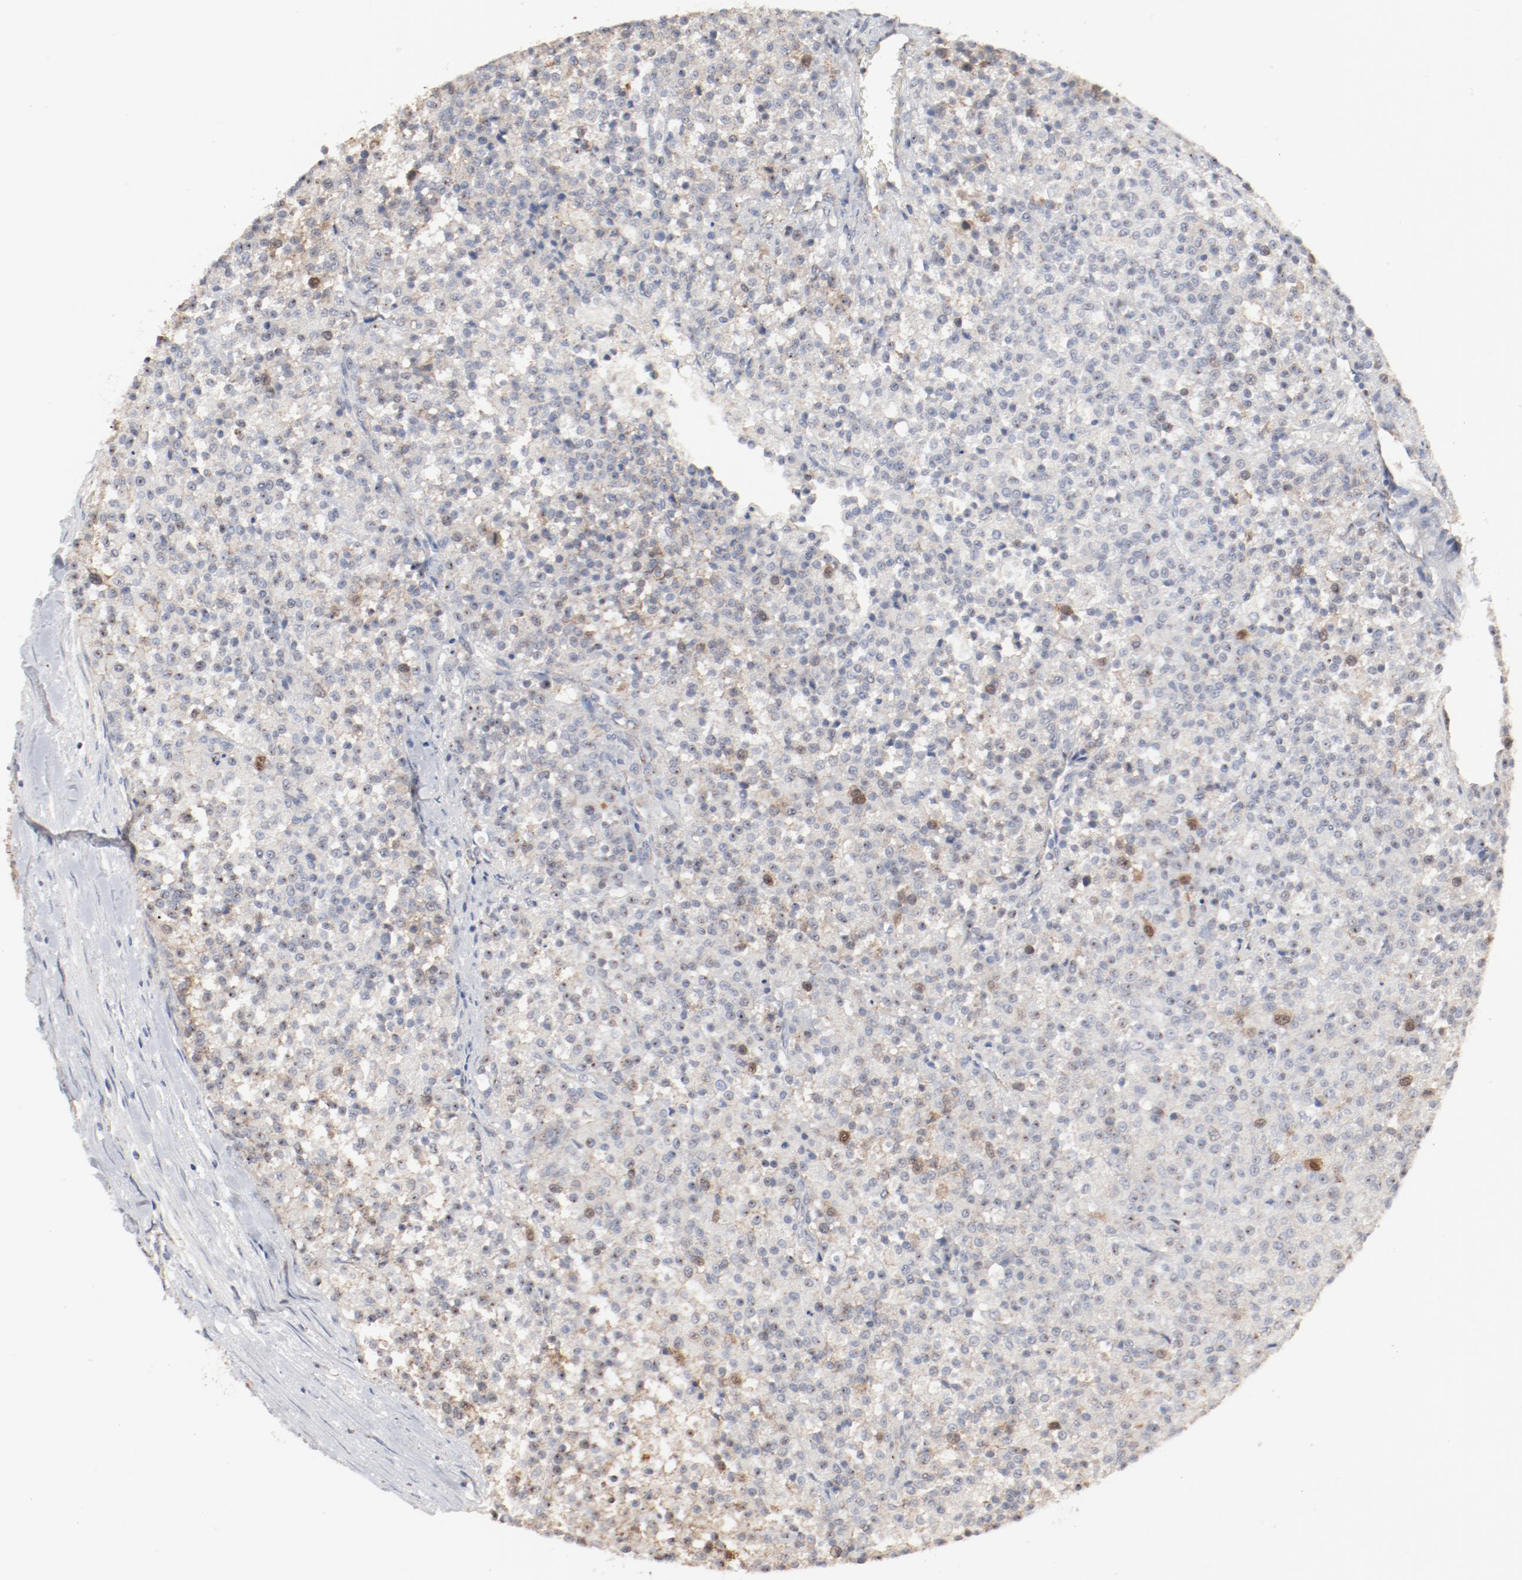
{"staining": {"intensity": "moderate", "quantity": "<25%", "location": "cytoplasmic/membranous"}, "tissue": "testis cancer", "cell_type": "Tumor cells", "image_type": "cancer", "snomed": [{"axis": "morphology", "description": "Seminoma, NOS"}, {"axis": "topography", "description": "Testis"}], "caption": "This photomicrograph shows testis cancer stained with immunohistochemistry to label a protein in brown. The cytoplasmic/membranous of tumor cells show moderate positivity for the protein. Nuclei are counter-stained blue.", "gene": "CDK1", "patient": {"sex": "male", "age": 59}}